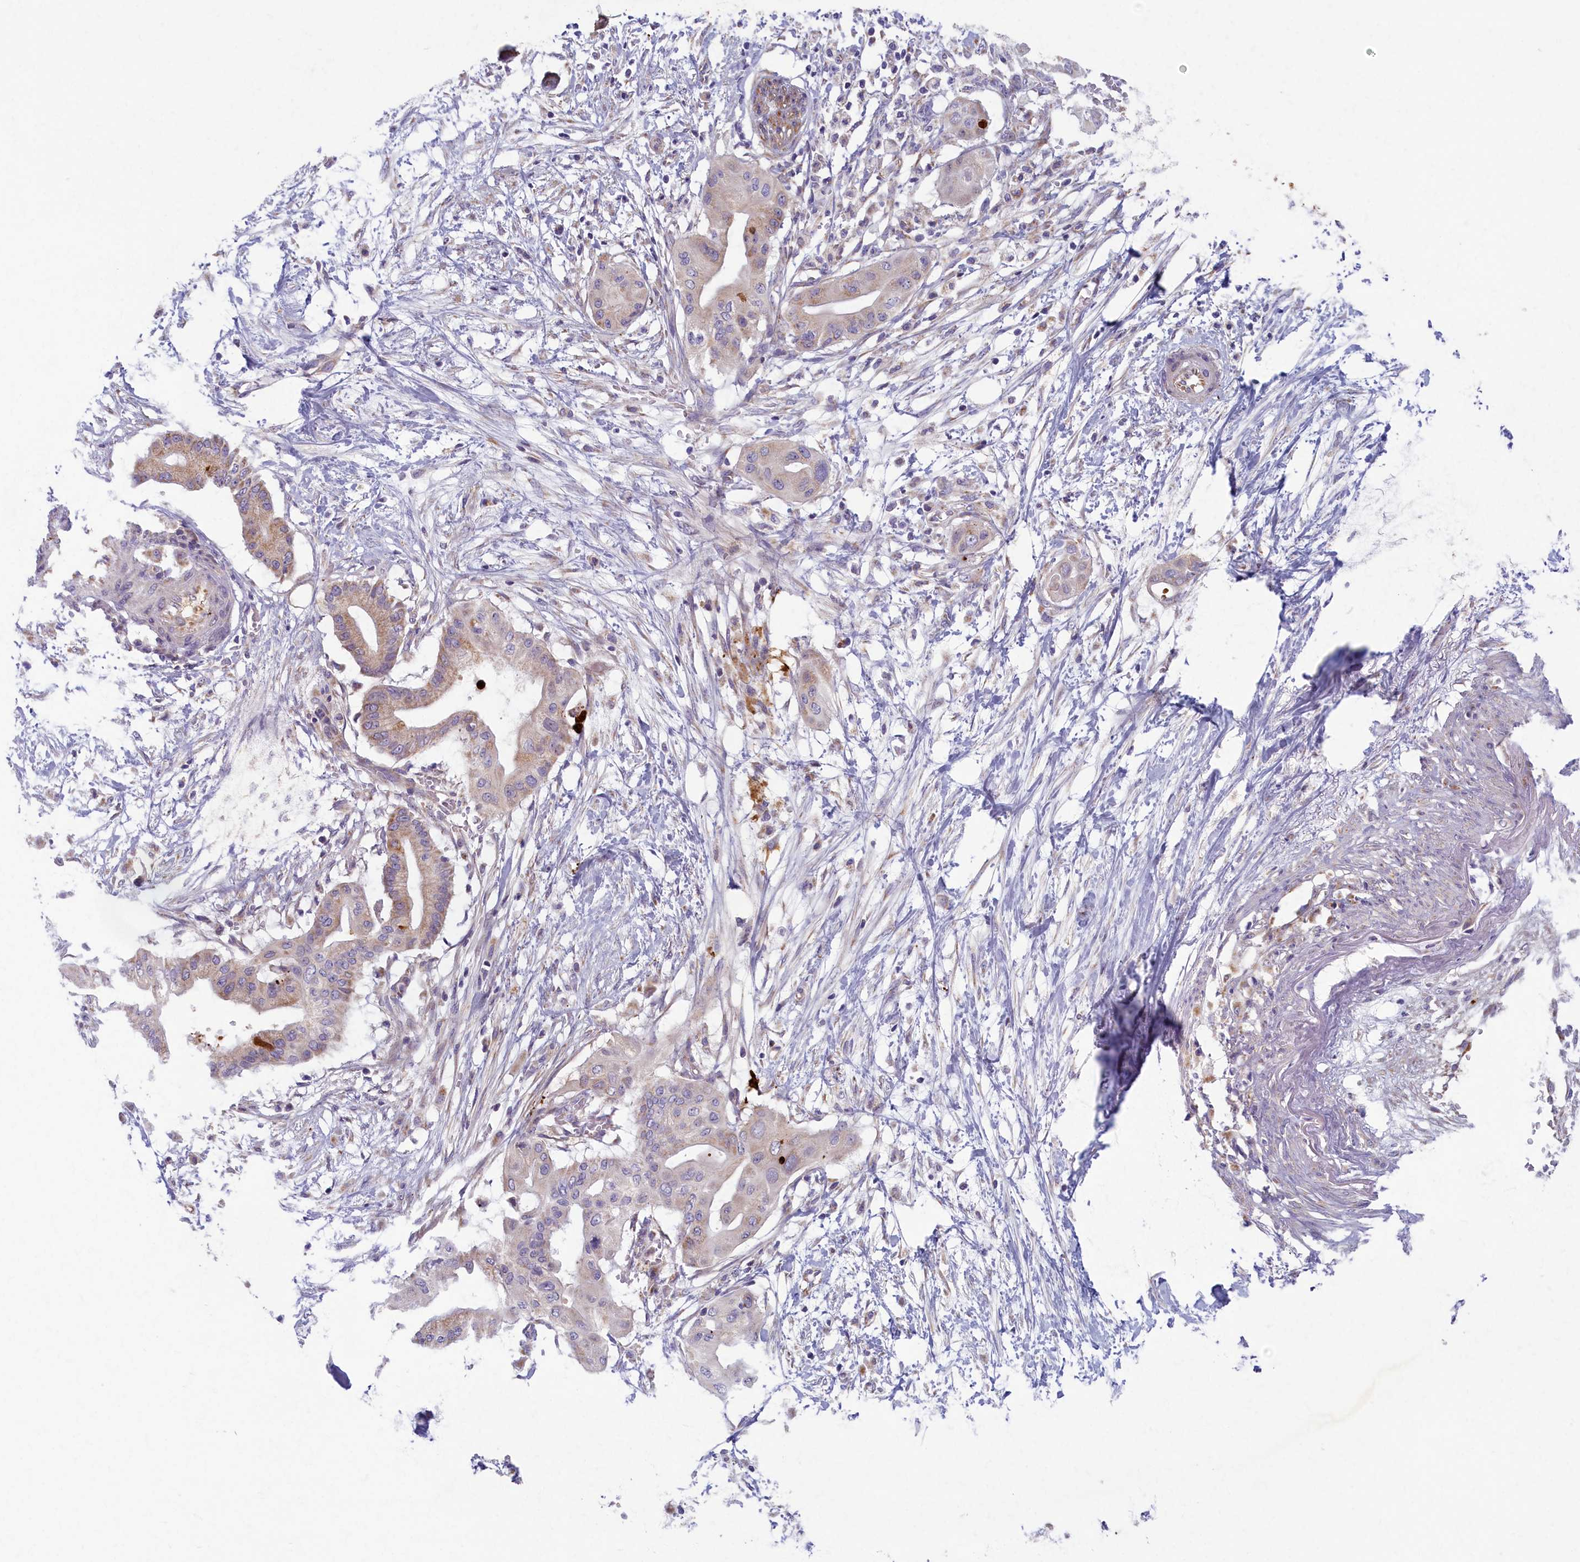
{"staining": {"intensity": "moderate", "quantity": "25%-75%", "location": "cytoplasmic/membranous"}, "tissue": "pancreatic cancer", "cell_type": "Tumor cells", "image_type": "cancer", "snomed": [{"axis": "morphology", "description": "Adenocarcinoma, NOS"}, {"axis": "topography", "description": "Pancreas"}], "caption": "Adenocarcinoma (pancreatic) tissue displays moderate cytoplasmic/membranous expression in about 25%-75% of tumor cells The staining was performed using DAB, with brown indicating positive protein expression. Nuclei are stained blue with hematoxylin.", "gene": "MRPS25", "patient": {"sex": "male", "age": 68}}